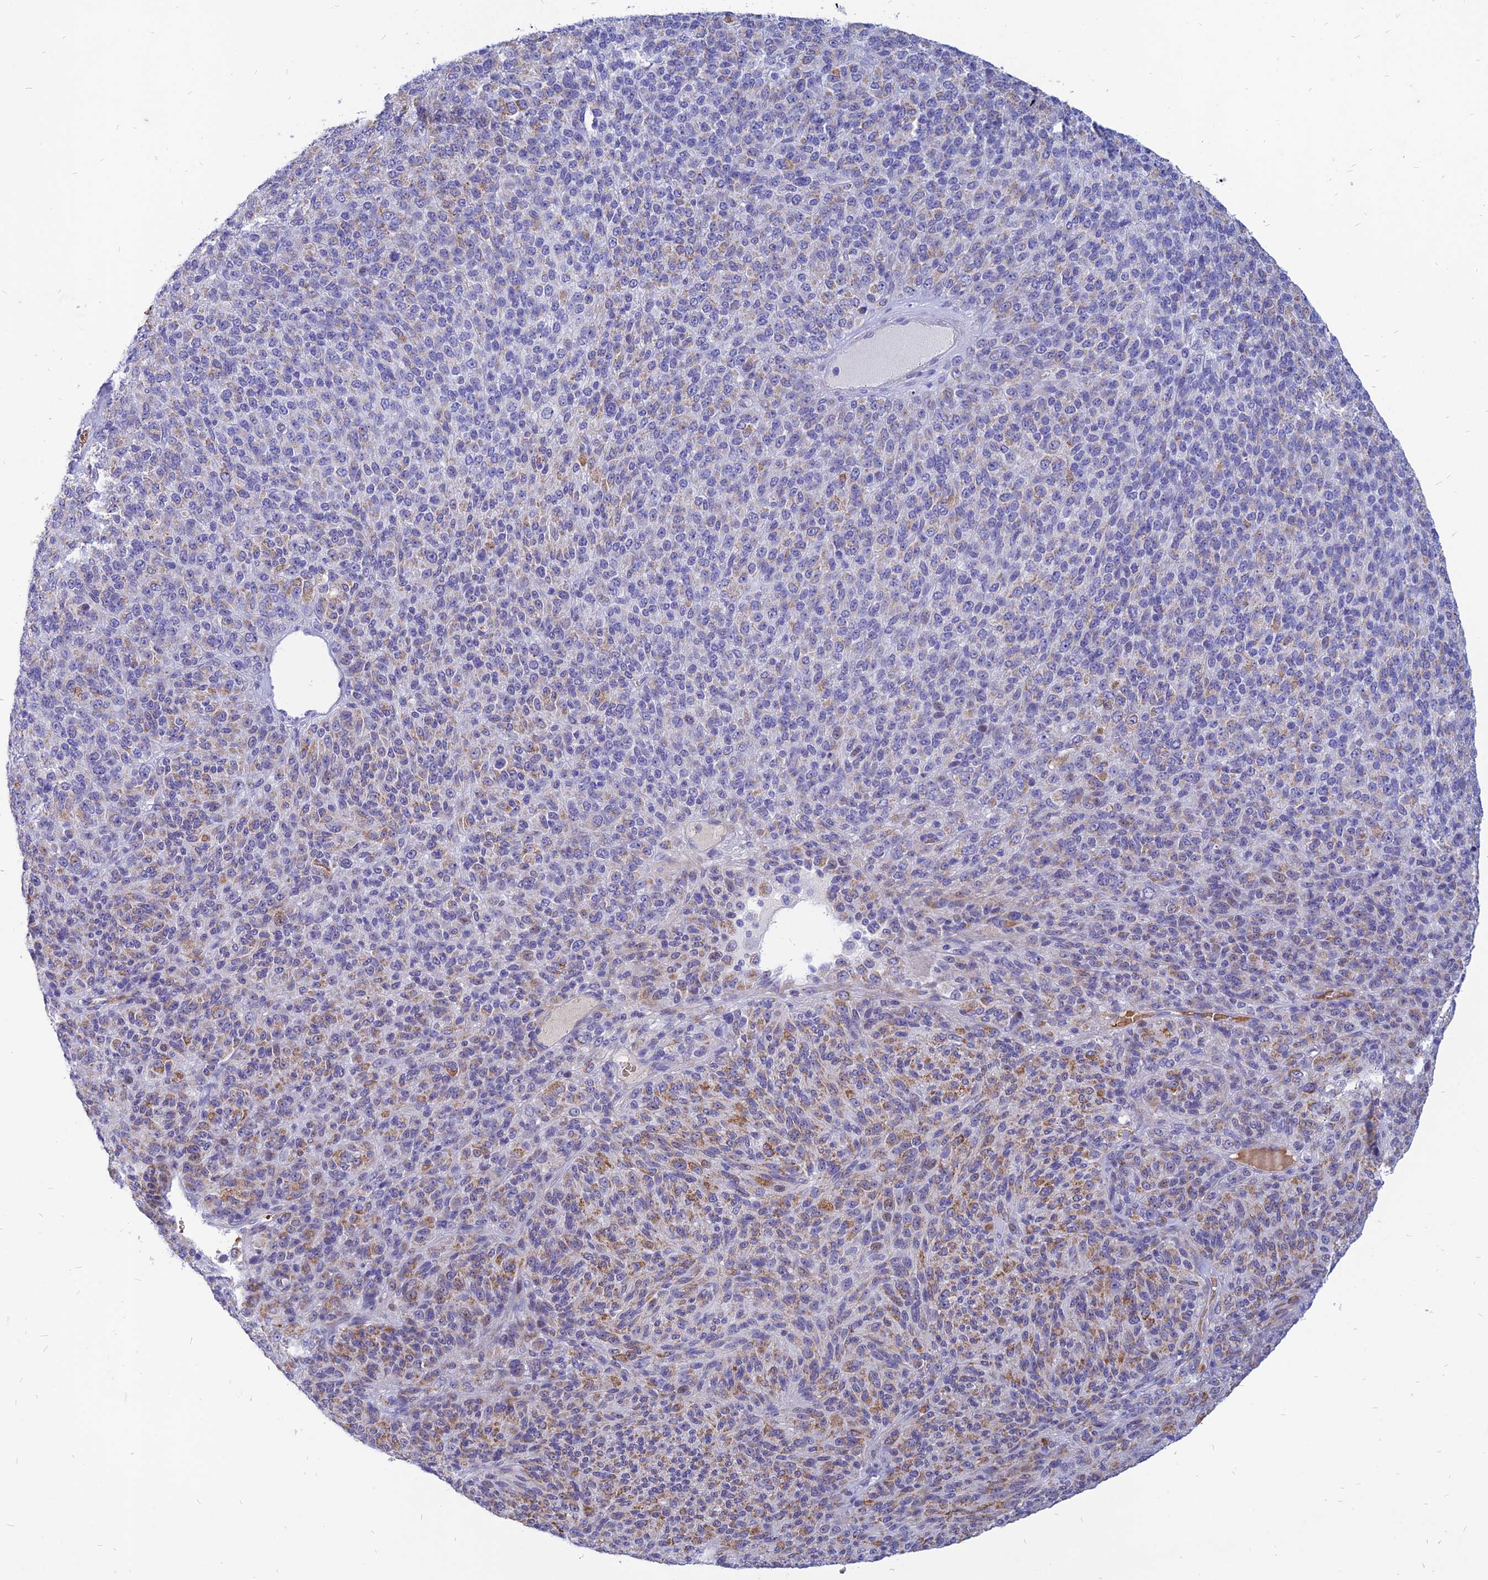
{"staining": {"intensity": "moderate", "quantity": "<25%", "location": "cytoplasmic/membranous"}, "tissue": "melanoma", "cell_type": "Tumor cells", "image_type": "cancer", "snomed": [{"axis": "morphology", "description": "Malignant melanoma, Metastatic site"}, {"axis": "topography", "description": "Brain"}], "caption": "An image showing moderate cytoplasmic/membranous expression in about <25% of tumor cells in melanoma, as visualized by brown immunohistochemical staining.", "gene": "HHAT", "patient": {"sex": "female", "age": 56}}